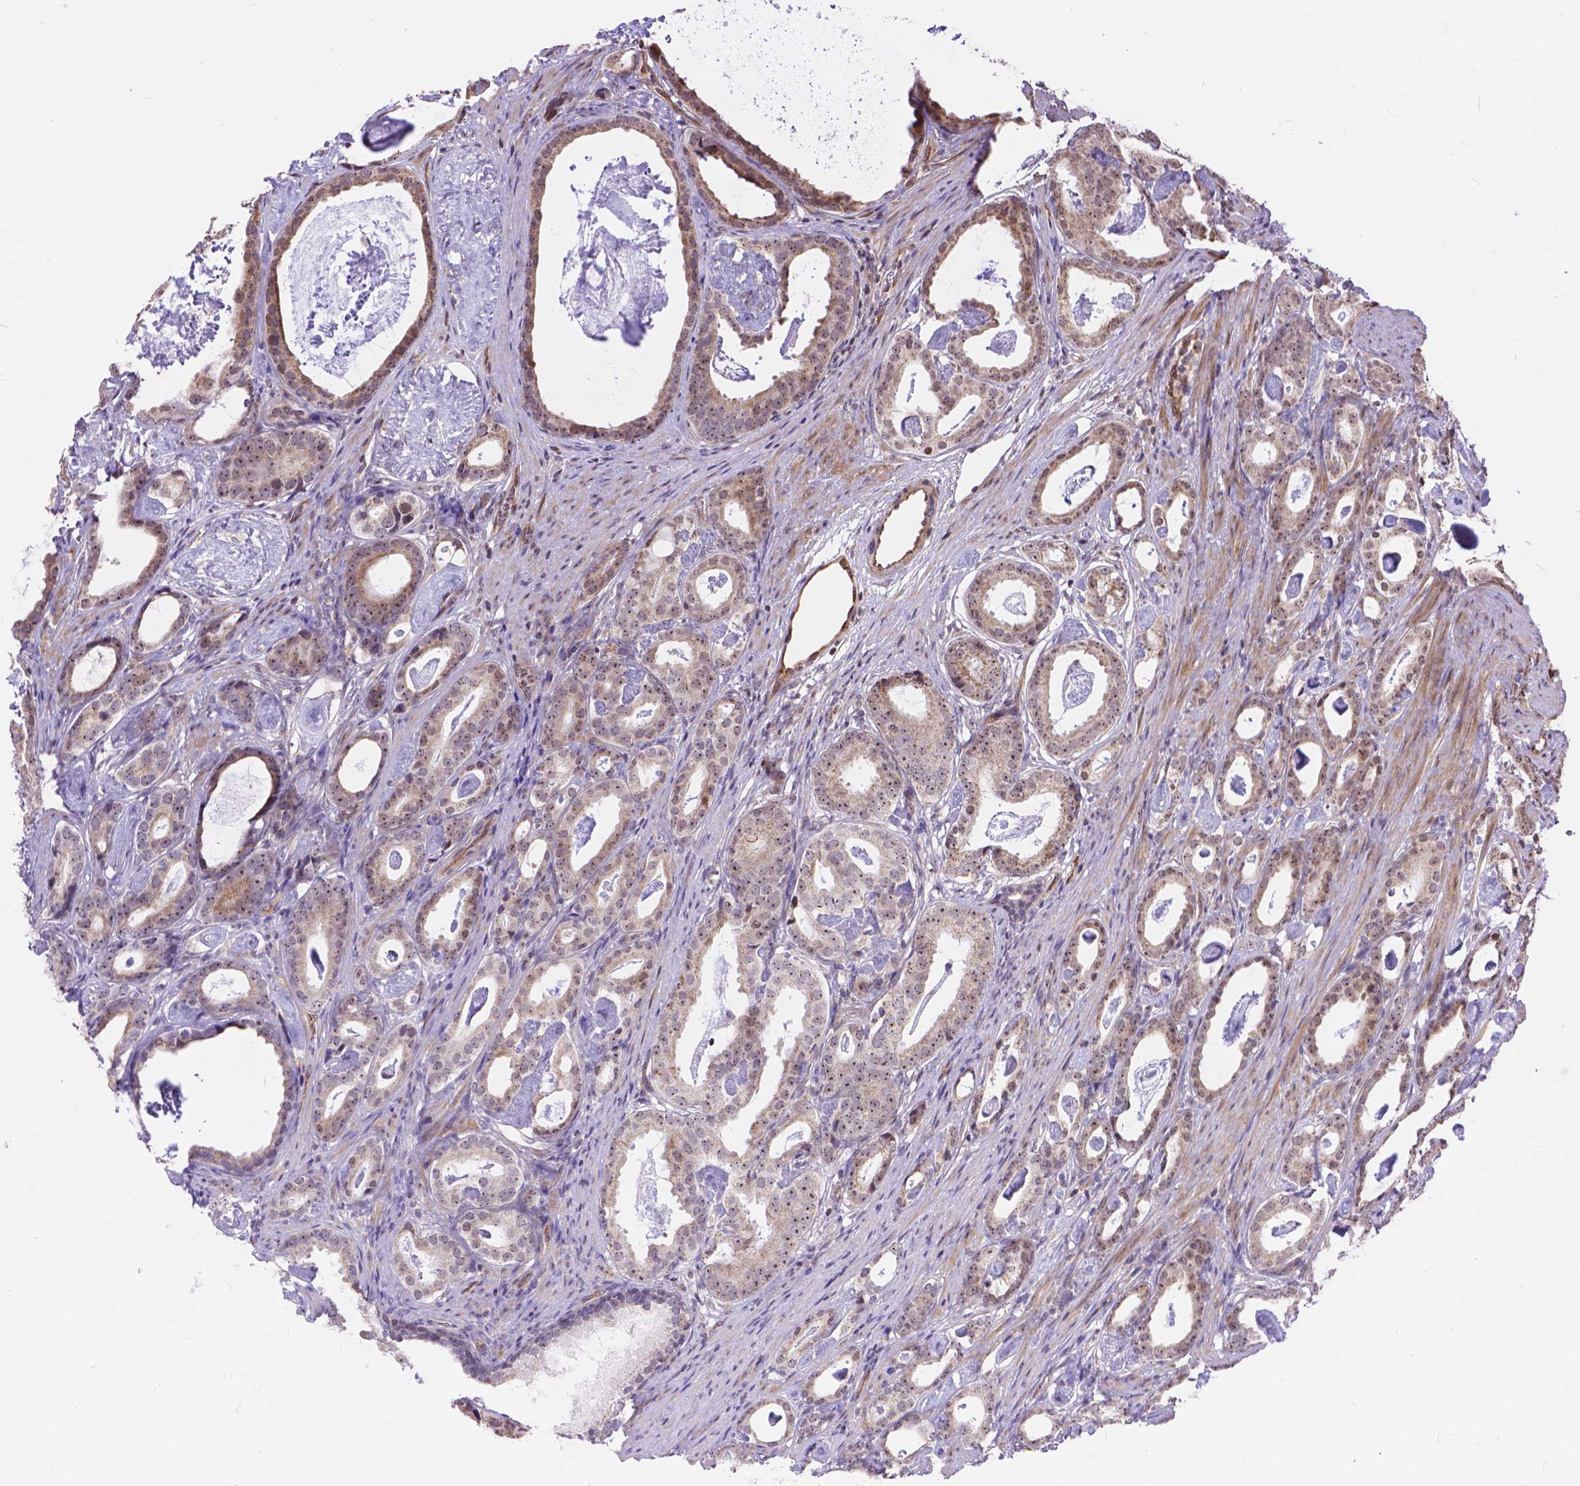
{"staining": {"intensity": "moderate", "quantity": ">75%", "location": "nuclear"}, "tissue": "prostate cancer", "cell_type": "Tumor cells", "image_type": "cancer", "snomed": [{"axis": "morphology", "description": "Adenocarcinoma, Low grade"}, {"axis": "topography", "description": "Prostate and seminal vesicle, NOS"}], "caption": "DAB (3,3'-diaminobenzidine) immunohistochemical staining of human low-grade adenocarcinoma (prostate) reveals moderate nuclear protein staining in about >75% of tumor cells.", "gene": "TMEM135", "patient": {"sex": "male", "age": 71}}